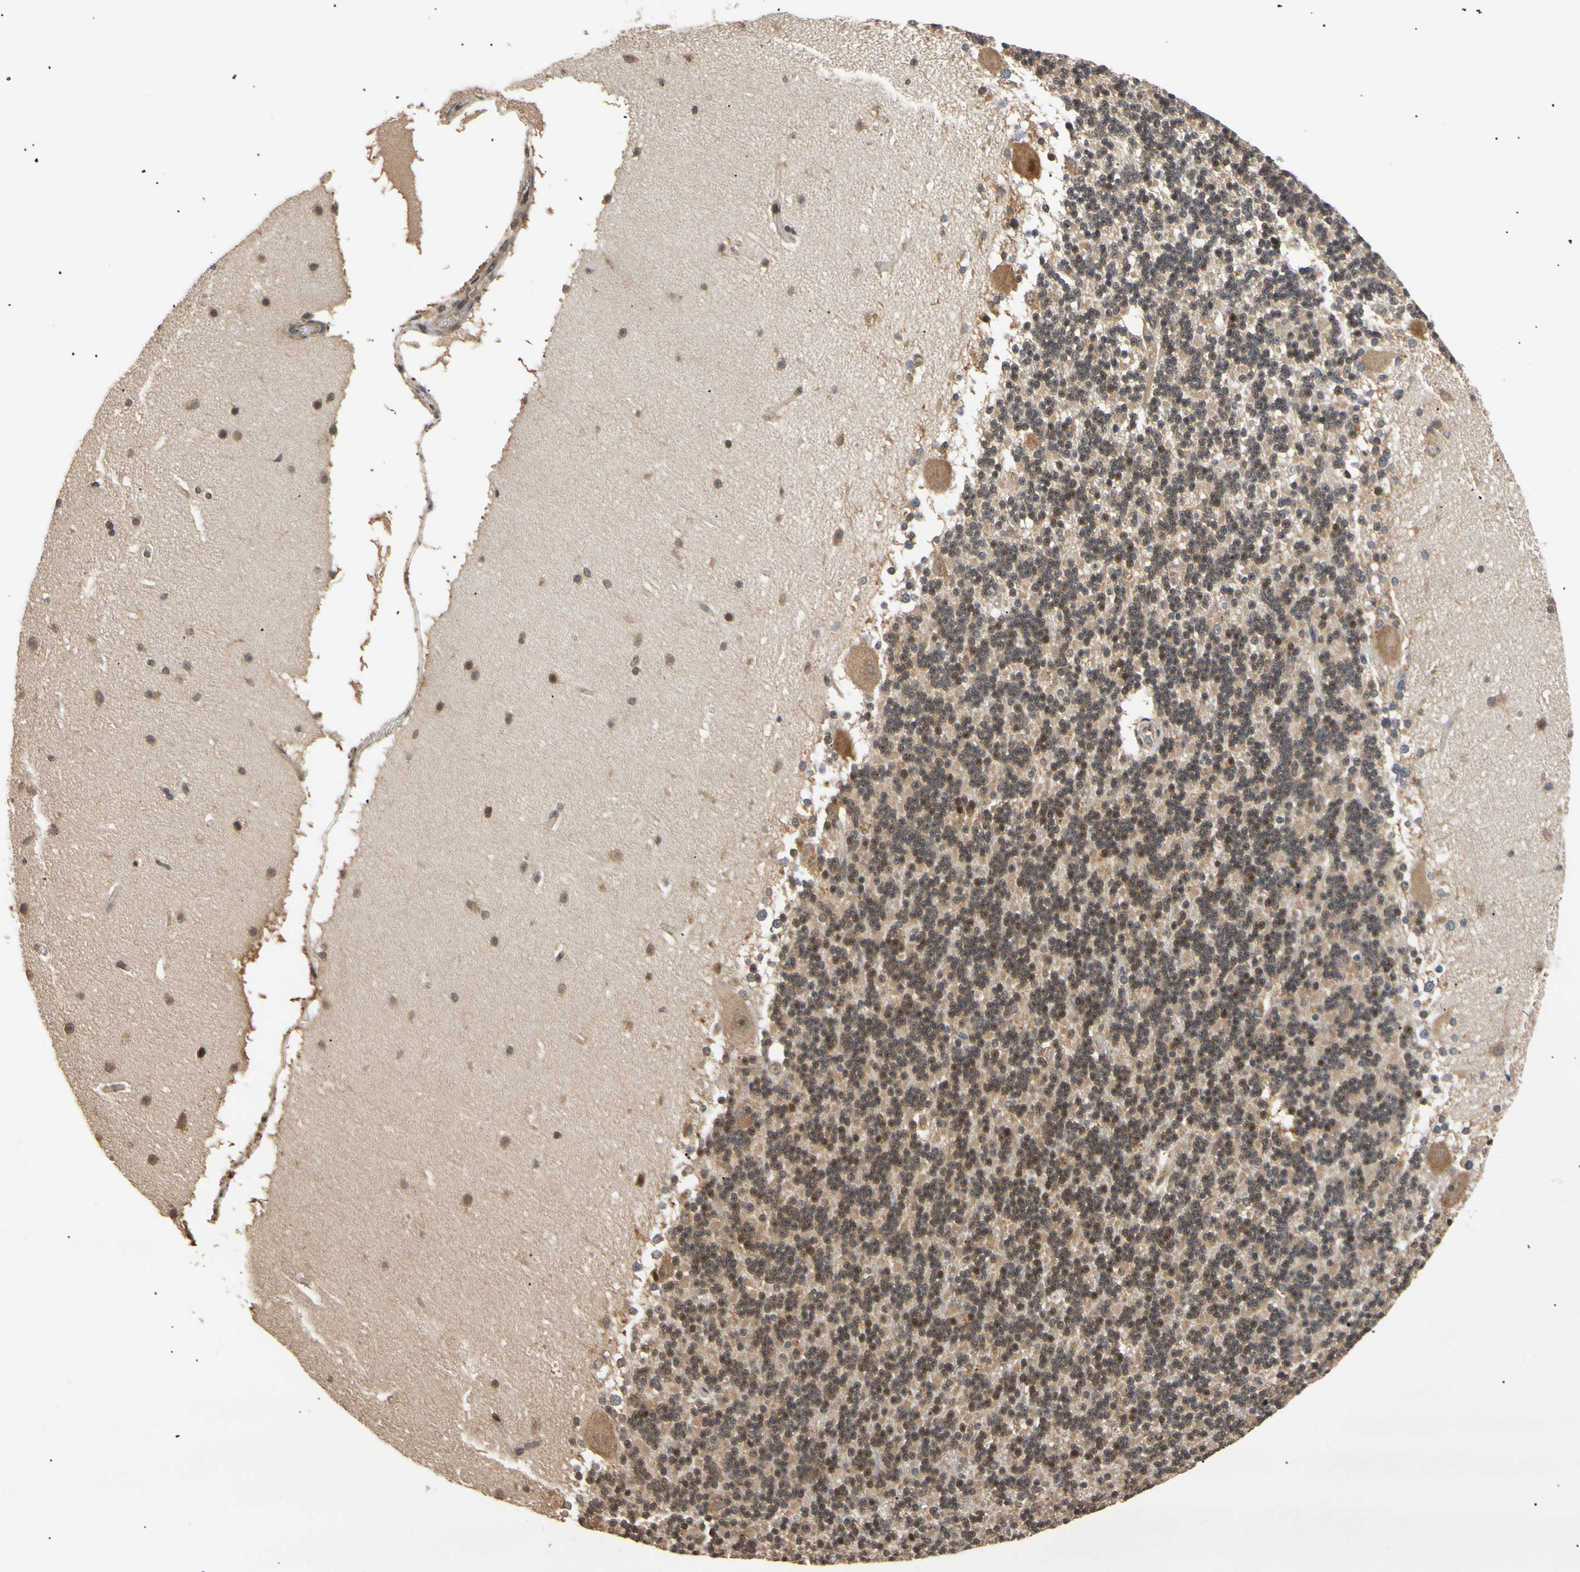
{"staining": {"intensity": "moderate", "quantity": ">75%", "location": "nuclear"}, "tissue": "cerebellum", "cell_type": "Cells in granular layer", "image_type": "normal", "snomed": [{"axis": "morphology", "description": "Normal tissue, NOS"}, {"axis": "topography", "description": "Cerebellum"}], "caption": "Human cerebellum stained for a protein (brown) reveals moderate nuclear positive positivity in approximately >75% of cells in granular layer.", "gene": "EIF1AX", "patient": {"sex": "female", "age": 19}}